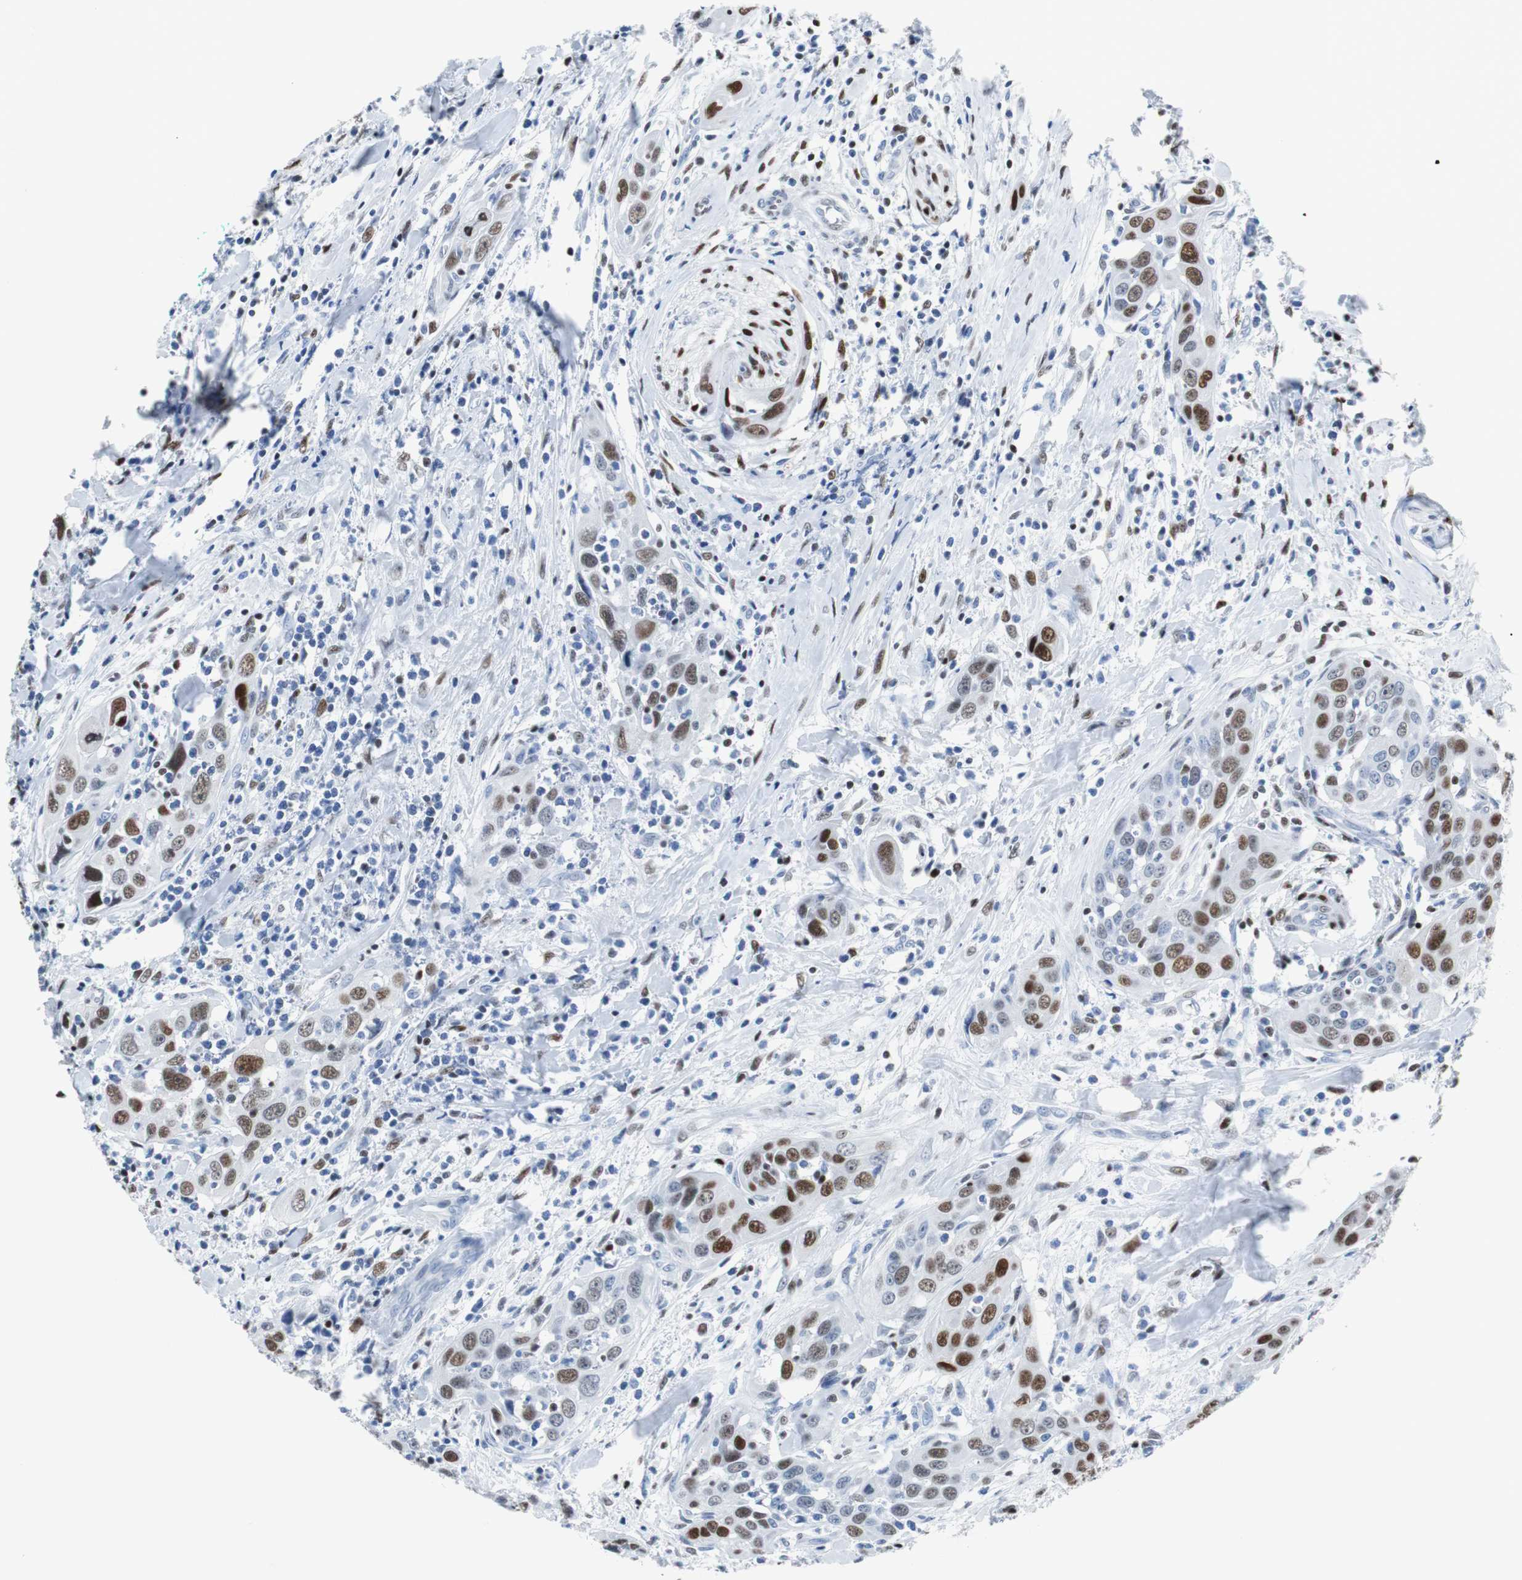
{"staining": {"intensity": "strong", "quantity": ">75%", "location": "nuclear"}, "tissue": "head and neck cancer", "cell_type": "Tumor cells", "image_type": "cancer", "snomed": [{"axis": "morphology", "description": "Squamous cell carcinoma, NOS"}, {"axis": "topography", "description": "Oral tissue"}, {"axis": "topography", "description": "Head-Neck"}], "caption": "Head and neck squamous cell carcinoma stained with immunohistochemistry (IHC) demonstrates strong nuclear expression in approximately >75% of tumor cells.", "gene": "JUN", "patient": {"sex": "female", "age": 50}}